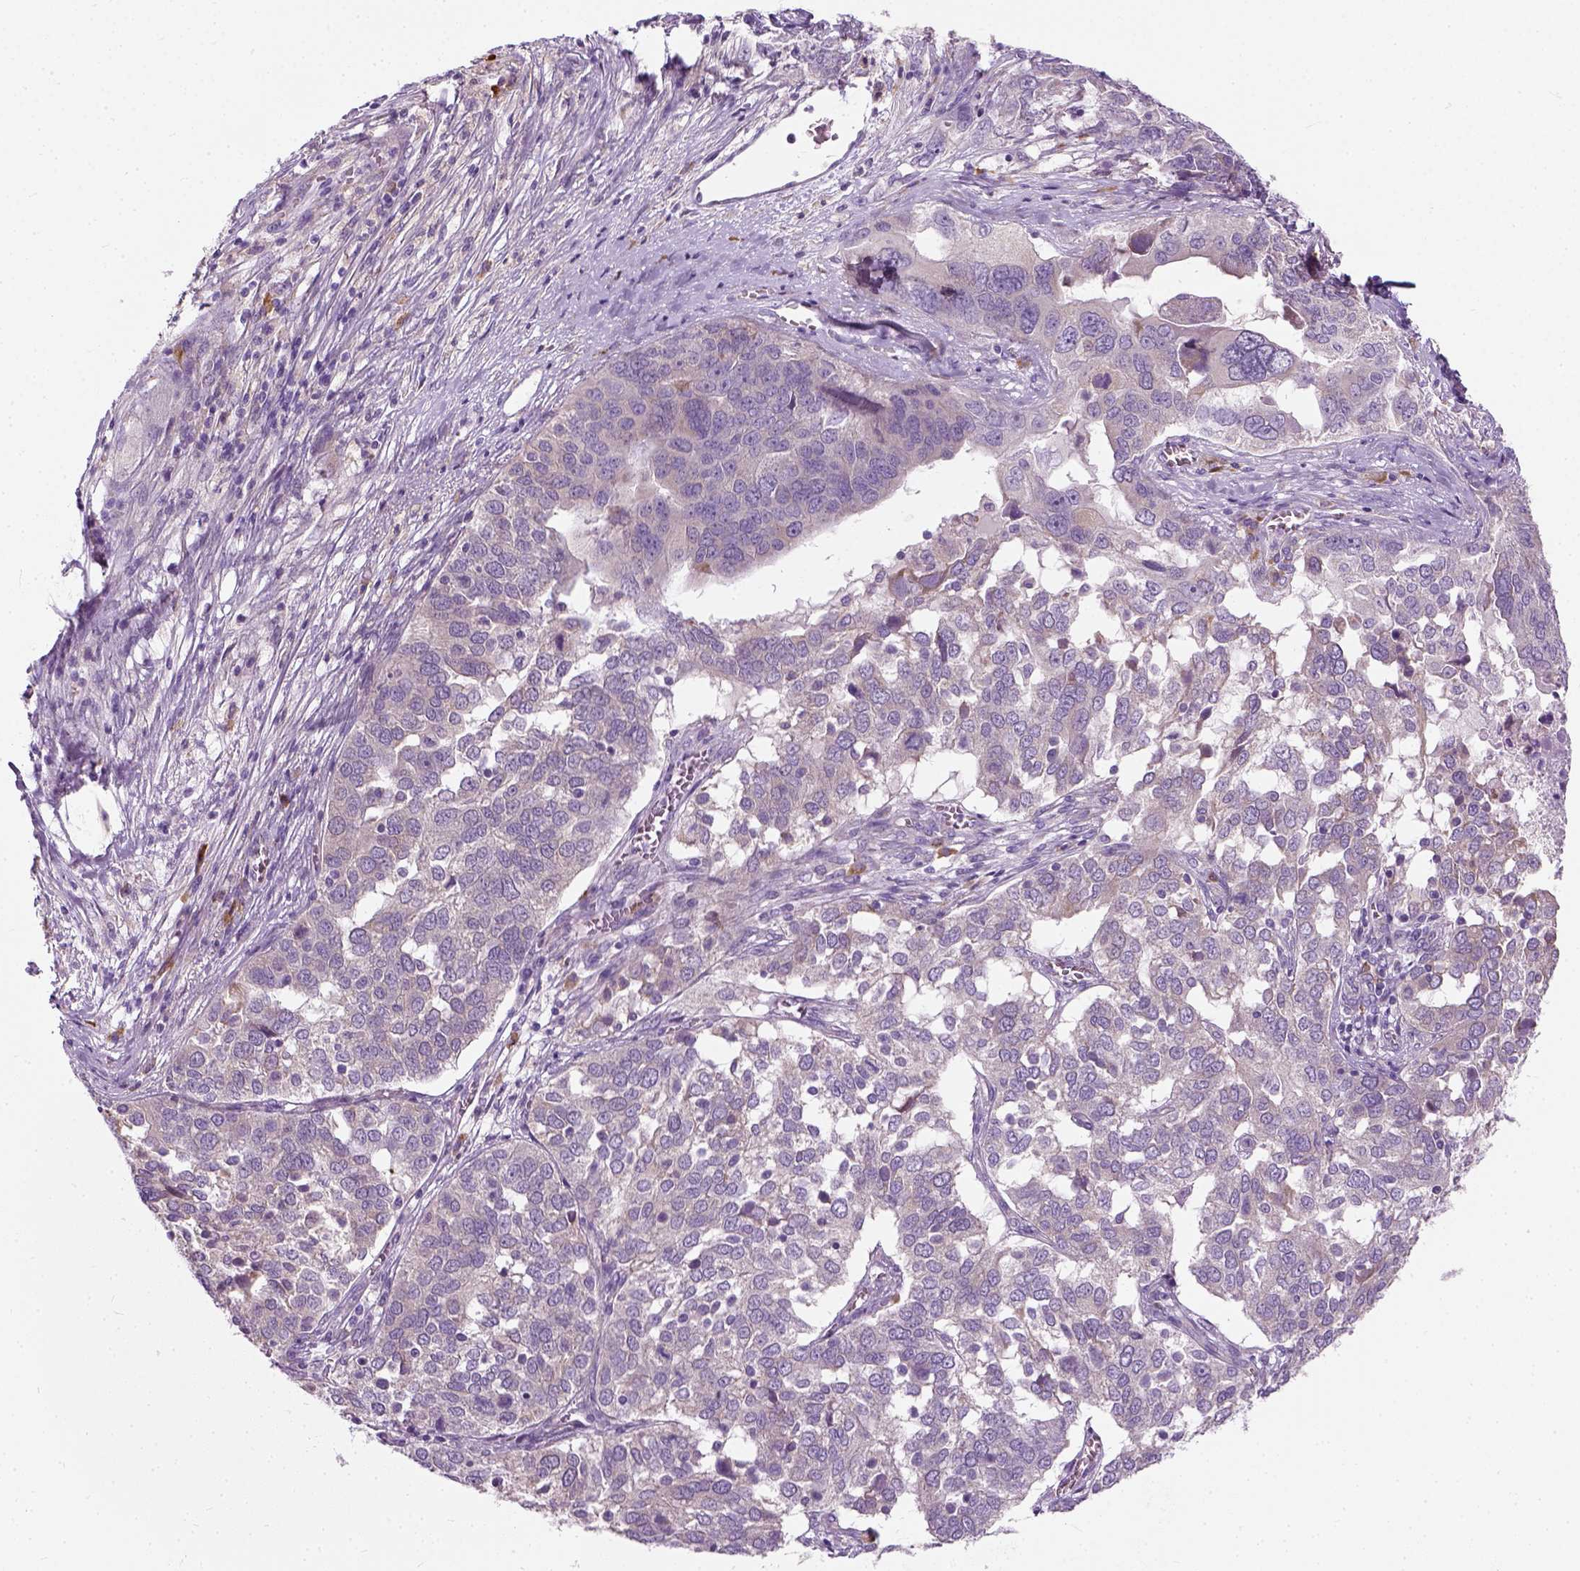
{"staining": {"intensity": "negative", "quantity": "none", "location": "none"}, "tissue": "ovarian cancer", "cell_type": "Tumor cells", "image_type": "cancer", "snomed": [{"axis": "morphology", "description": "Carcinoma, endometroid"}, {"axis": "topography", "description": "Soft tissue"}, {"axis": "topography", "description": "Ovary"}], "caption": "The histopathology image shows no significant expression in tumor cells of ovarian cancer. The staining was performed using DAB (3,3'-diaminobenzidine) to visualize the protein expression in brown, while the nuclei were stained in blue with hematoxylin (Magnification: 20x).", "gene": "TRIM72", "patient": {"sex": "female", "age": 52}}